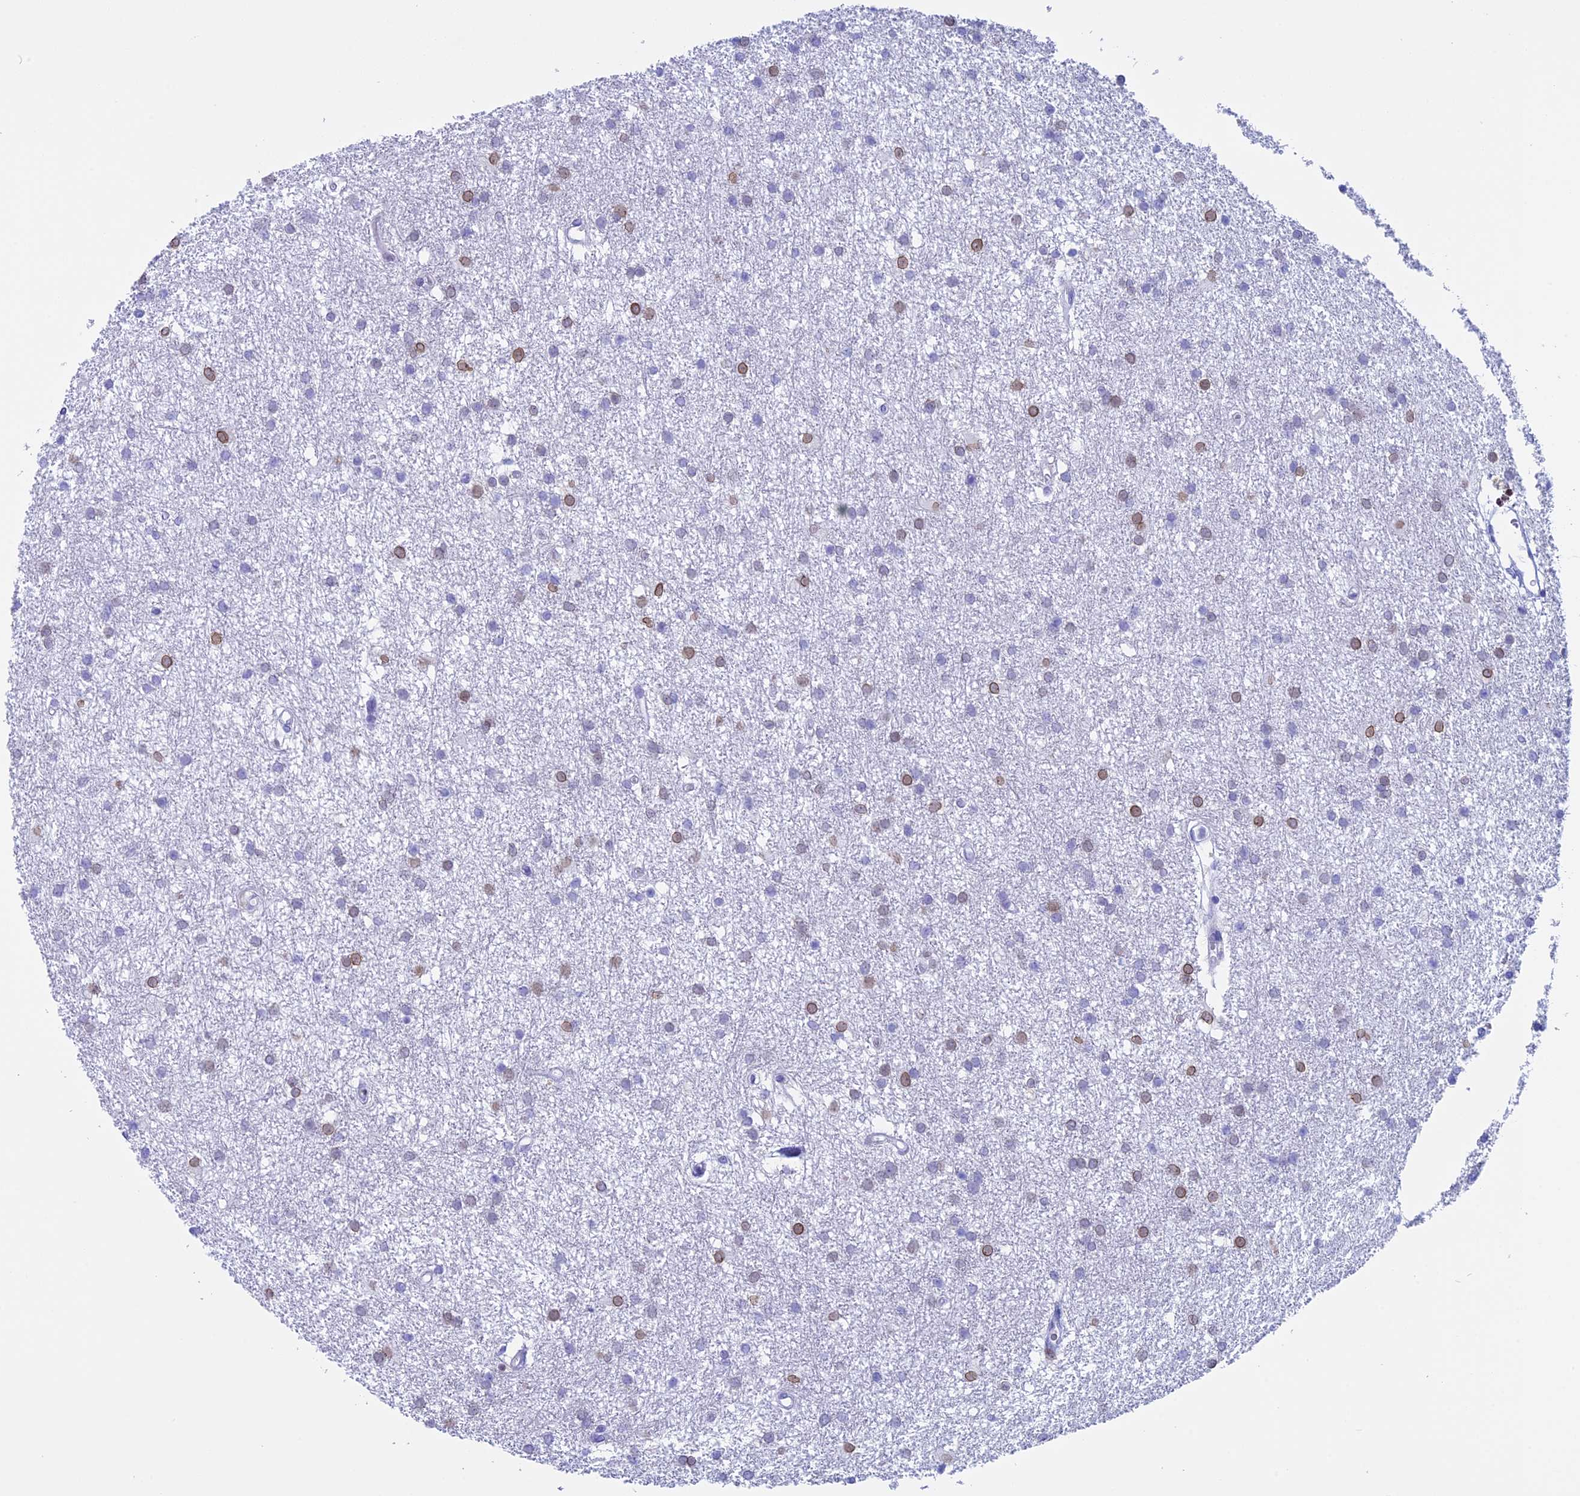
{"staining": {"intensity": "moderate", "quantity": "<25%", "location": "cytoplasmic/membranous,nuclear"}, "tissue": "glioma", "cell_type": "Tumor cells", "image_type": "cancer", "snomed": [{"axis": "morphology", "description": "Glioma, malignant, High grade"}, {"axis": "topography", "description": "Brain"}], "caption": "This is an image of IHC staining of malignant high-grade glioma, which shows moderate expression in the cytoplasmic/membranous and nuclear of tumor cells.", "gene": "FAM169A", "patient": {"sex": "male", "age": 77}}